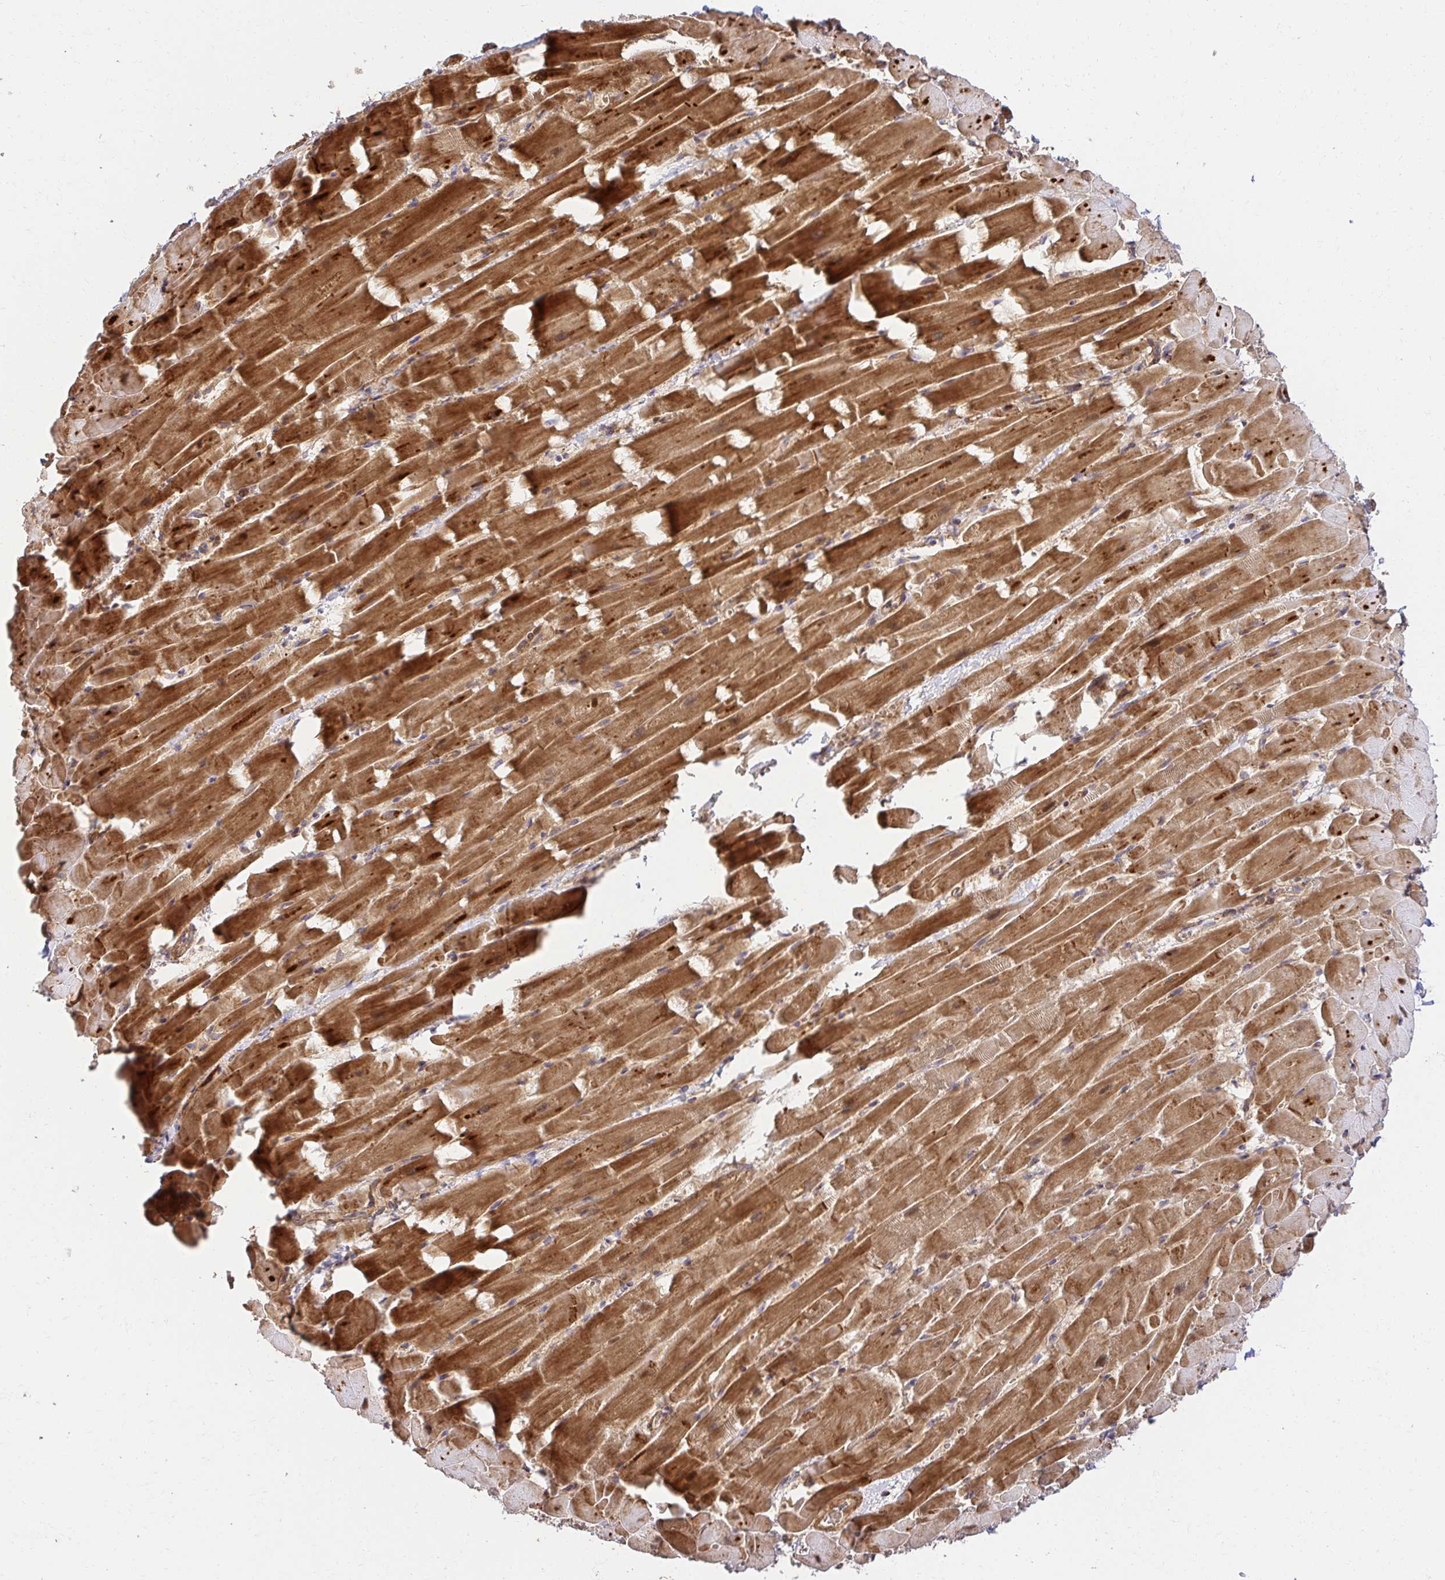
{"staining": {"intensity": "moderate", "quantity": ">75%", "location": "cytoplasmic/membranous"}, "tissue": "heart muscle", "cell_type": "Cardiomyocytes", "image_type": "normal", "snomed": [{"axis": "morphology", "description": "Normal tissue, NOS"}, {"axis": "topography", "description": "Heart"}], "caption": "Immunohistochemistry image of benign heart muscle: human heart muscle stained using immunohistochemistry demonstrates medium levels of moderate protein expression localized specifically in the cytoplasmic/membranous of cardiomyocytes, appearing as a cytoplasmic/membranous brown color.", "gene": "PSMA4", "patient": {"sex": "male", "age": 37}}